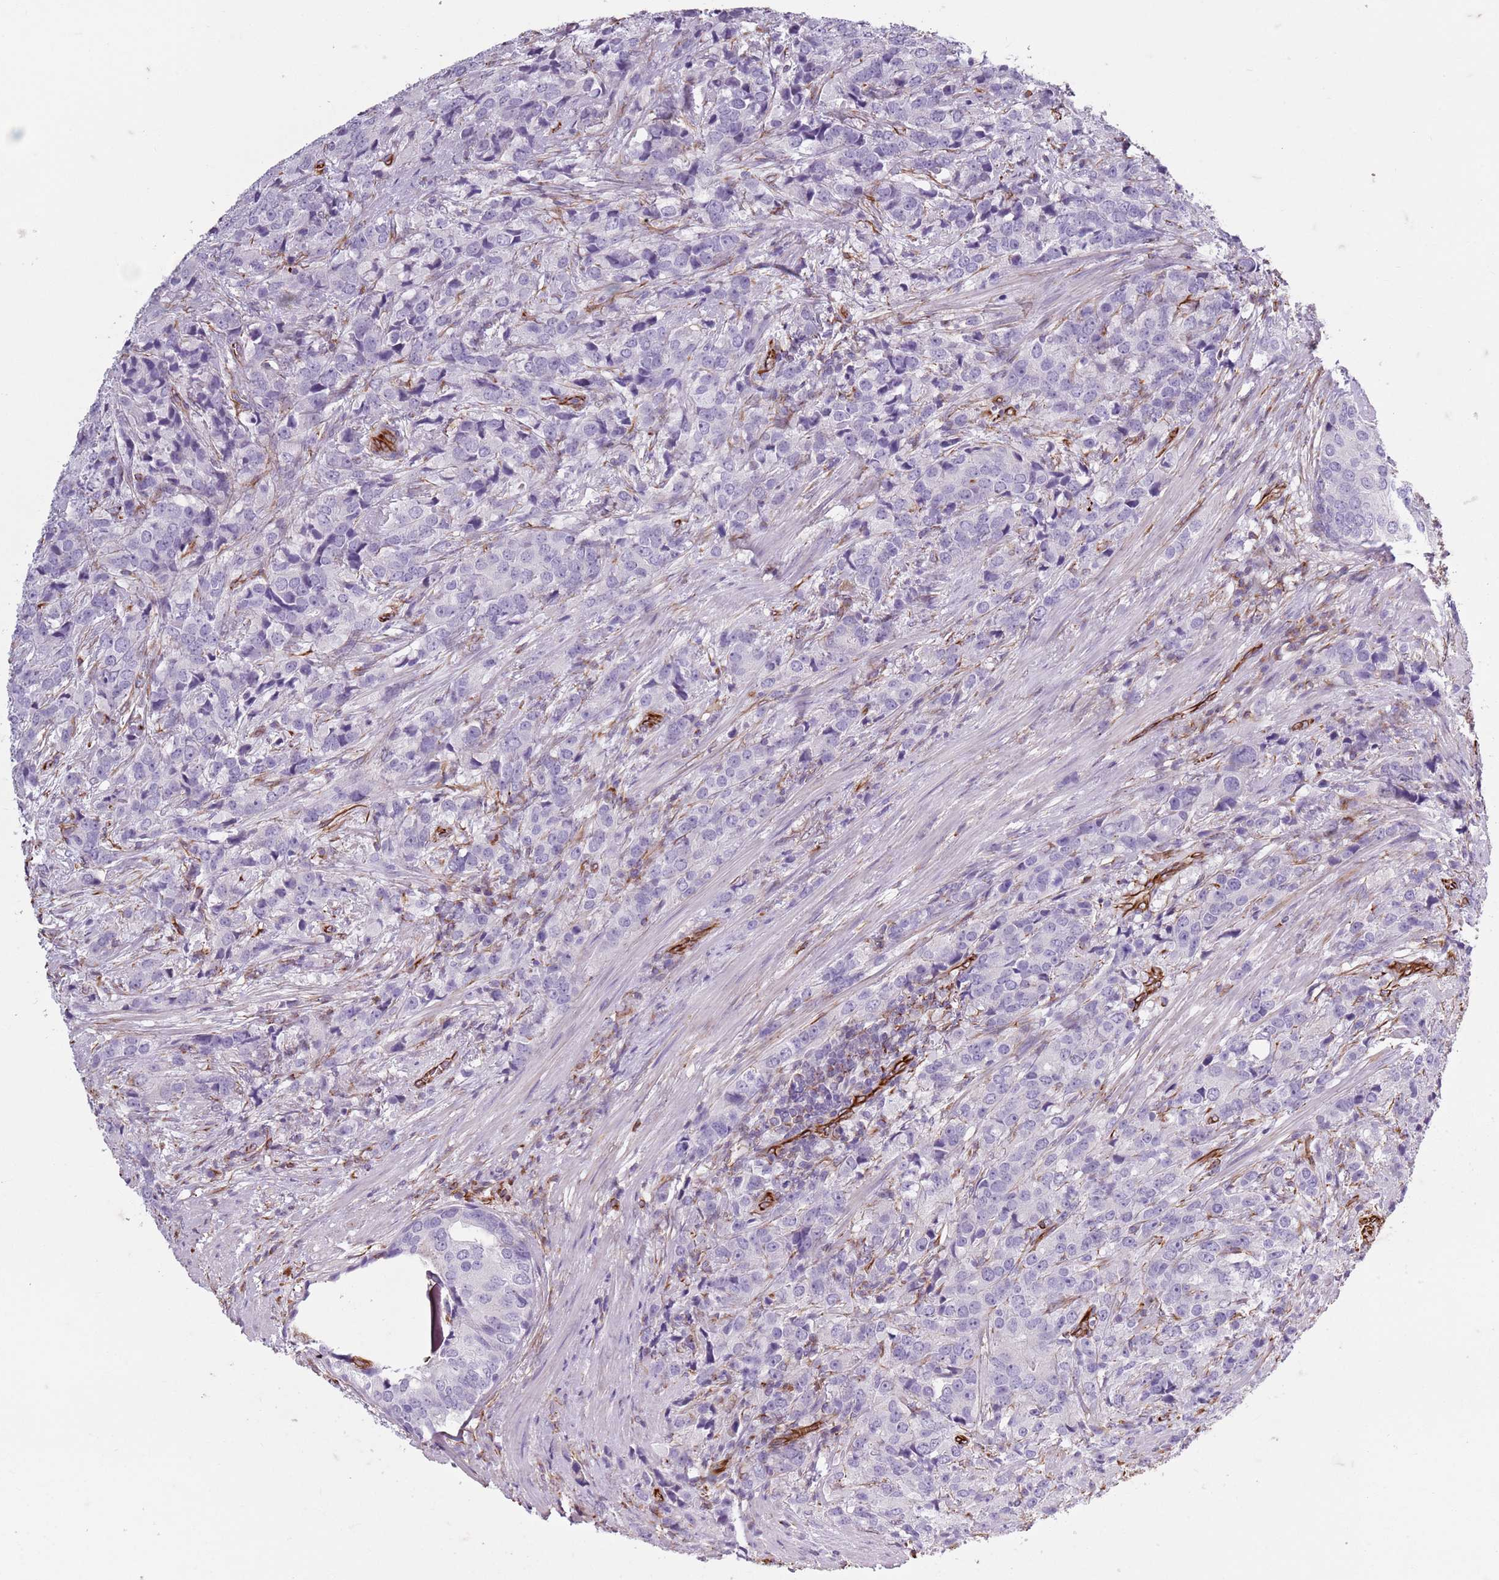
{"staining": {"intensity": "negative", "quantity": "none", "location": "none"}, "tissue": "prostate cancer", "cell_type": "Tumor cells", "image_type": "cancer", "snomed": [{"axis": "morphology", "description": "Adenocarcinoma, High grade"}, {"axis": "topography", "description": "Prostate"}], "caption": "High power microscopy image of an immunohistochemistry (IHC) micrograph of high-grade adenocarcinoma (prostate), revealing no significant positivity in tumor cells.", "gene": "TAS2R38", "patient": {"sex": "male", "age": 62}}